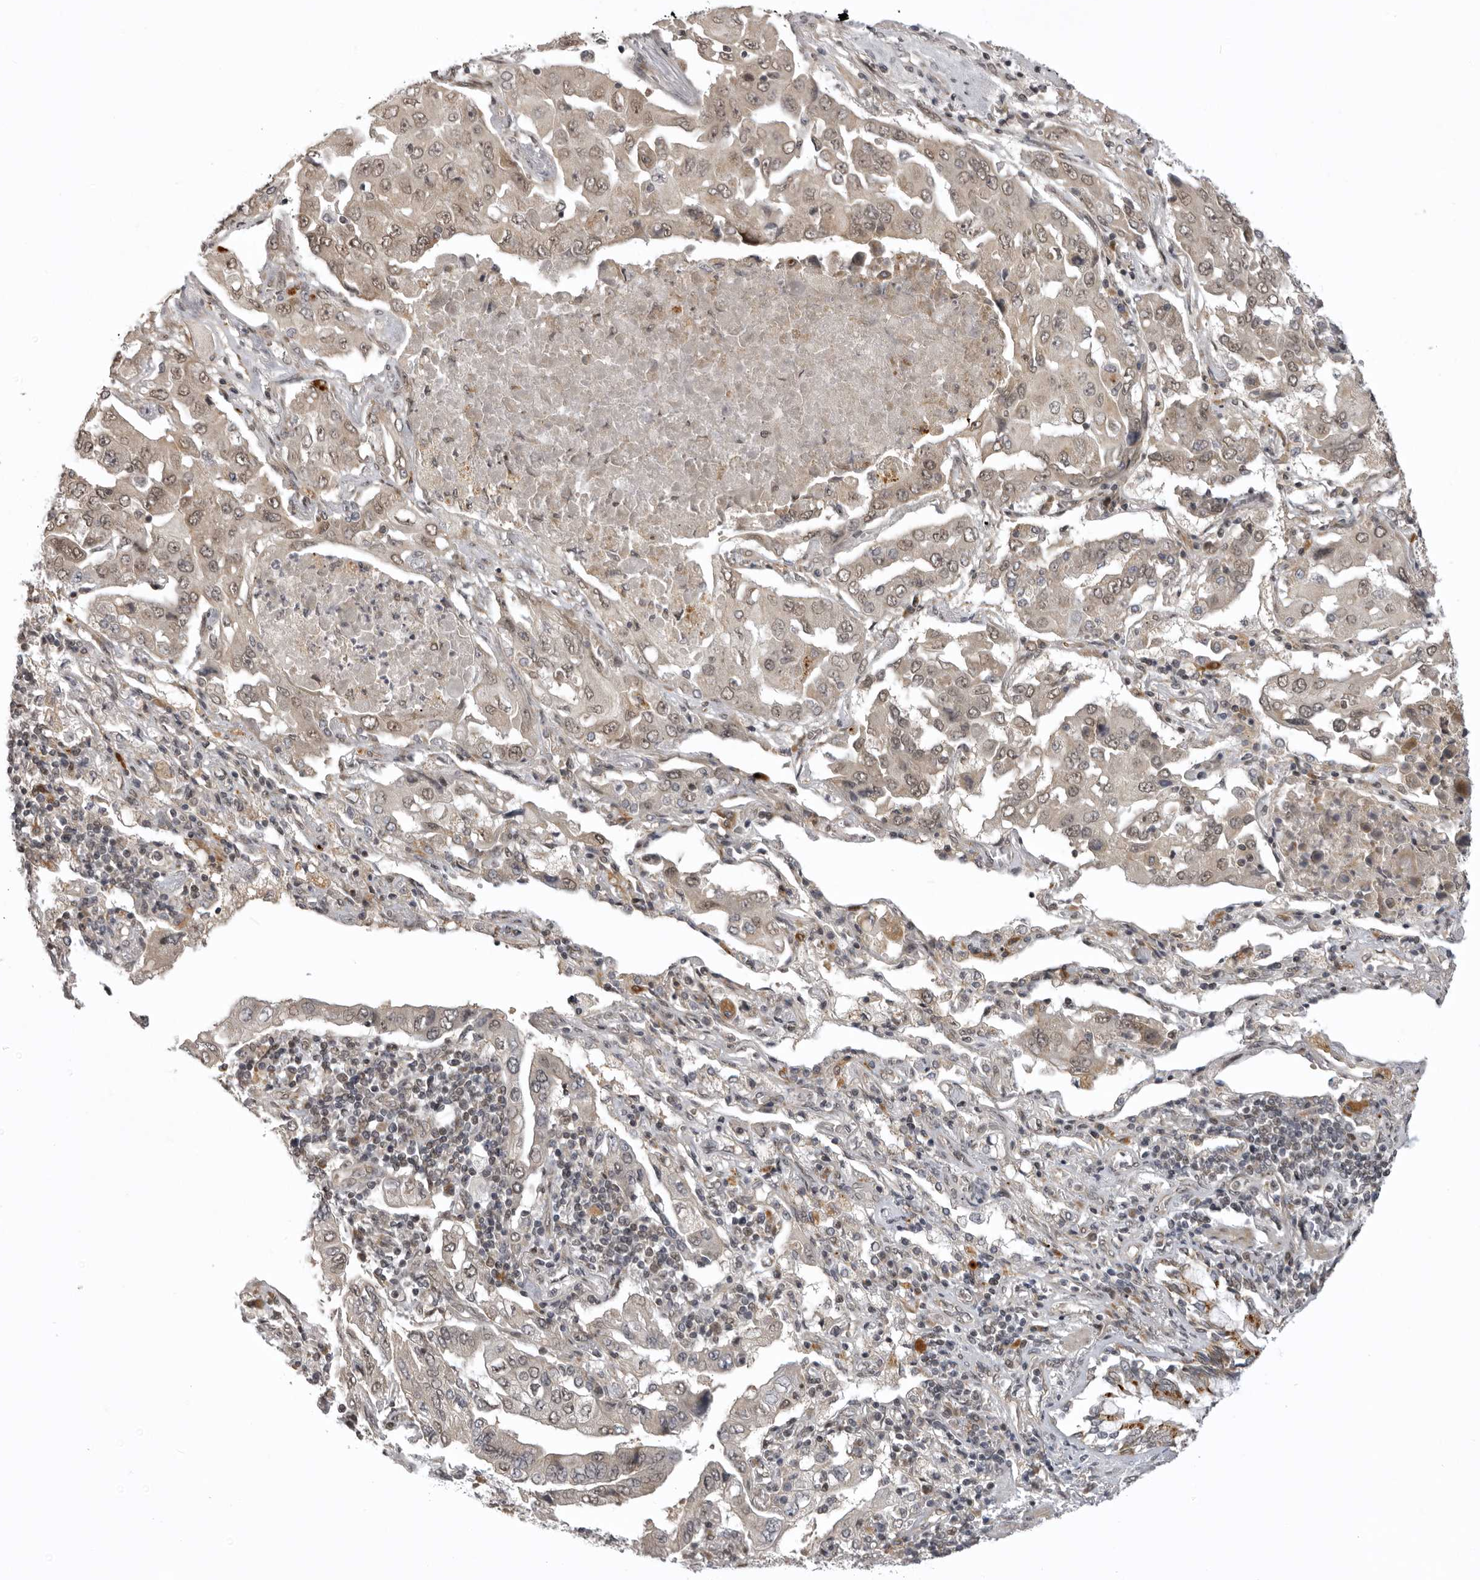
{"staining": {"intensity": "weak", "quantity": "25%-75%", "location": "cytoplasmic/membranous,nuclear"}, "tissue": "lung cancer", "cell_type": "Tumor cells", "image_type": "cancer", "snomed": [{"axis": "morphology", "description": "Adenocarcinoma, NOS"}, {"axis": "topography", "description": "Lung"}], "caption": "Human lung cancer (adenocarcinoma) stained for a protein (brown) reveals weak cytoplasmic/membranous and nuclear positive positivity in about 25%-75% of tumor cells.", "gene": "C1orf109", "patient": {"sex": "female", "age": 65}}